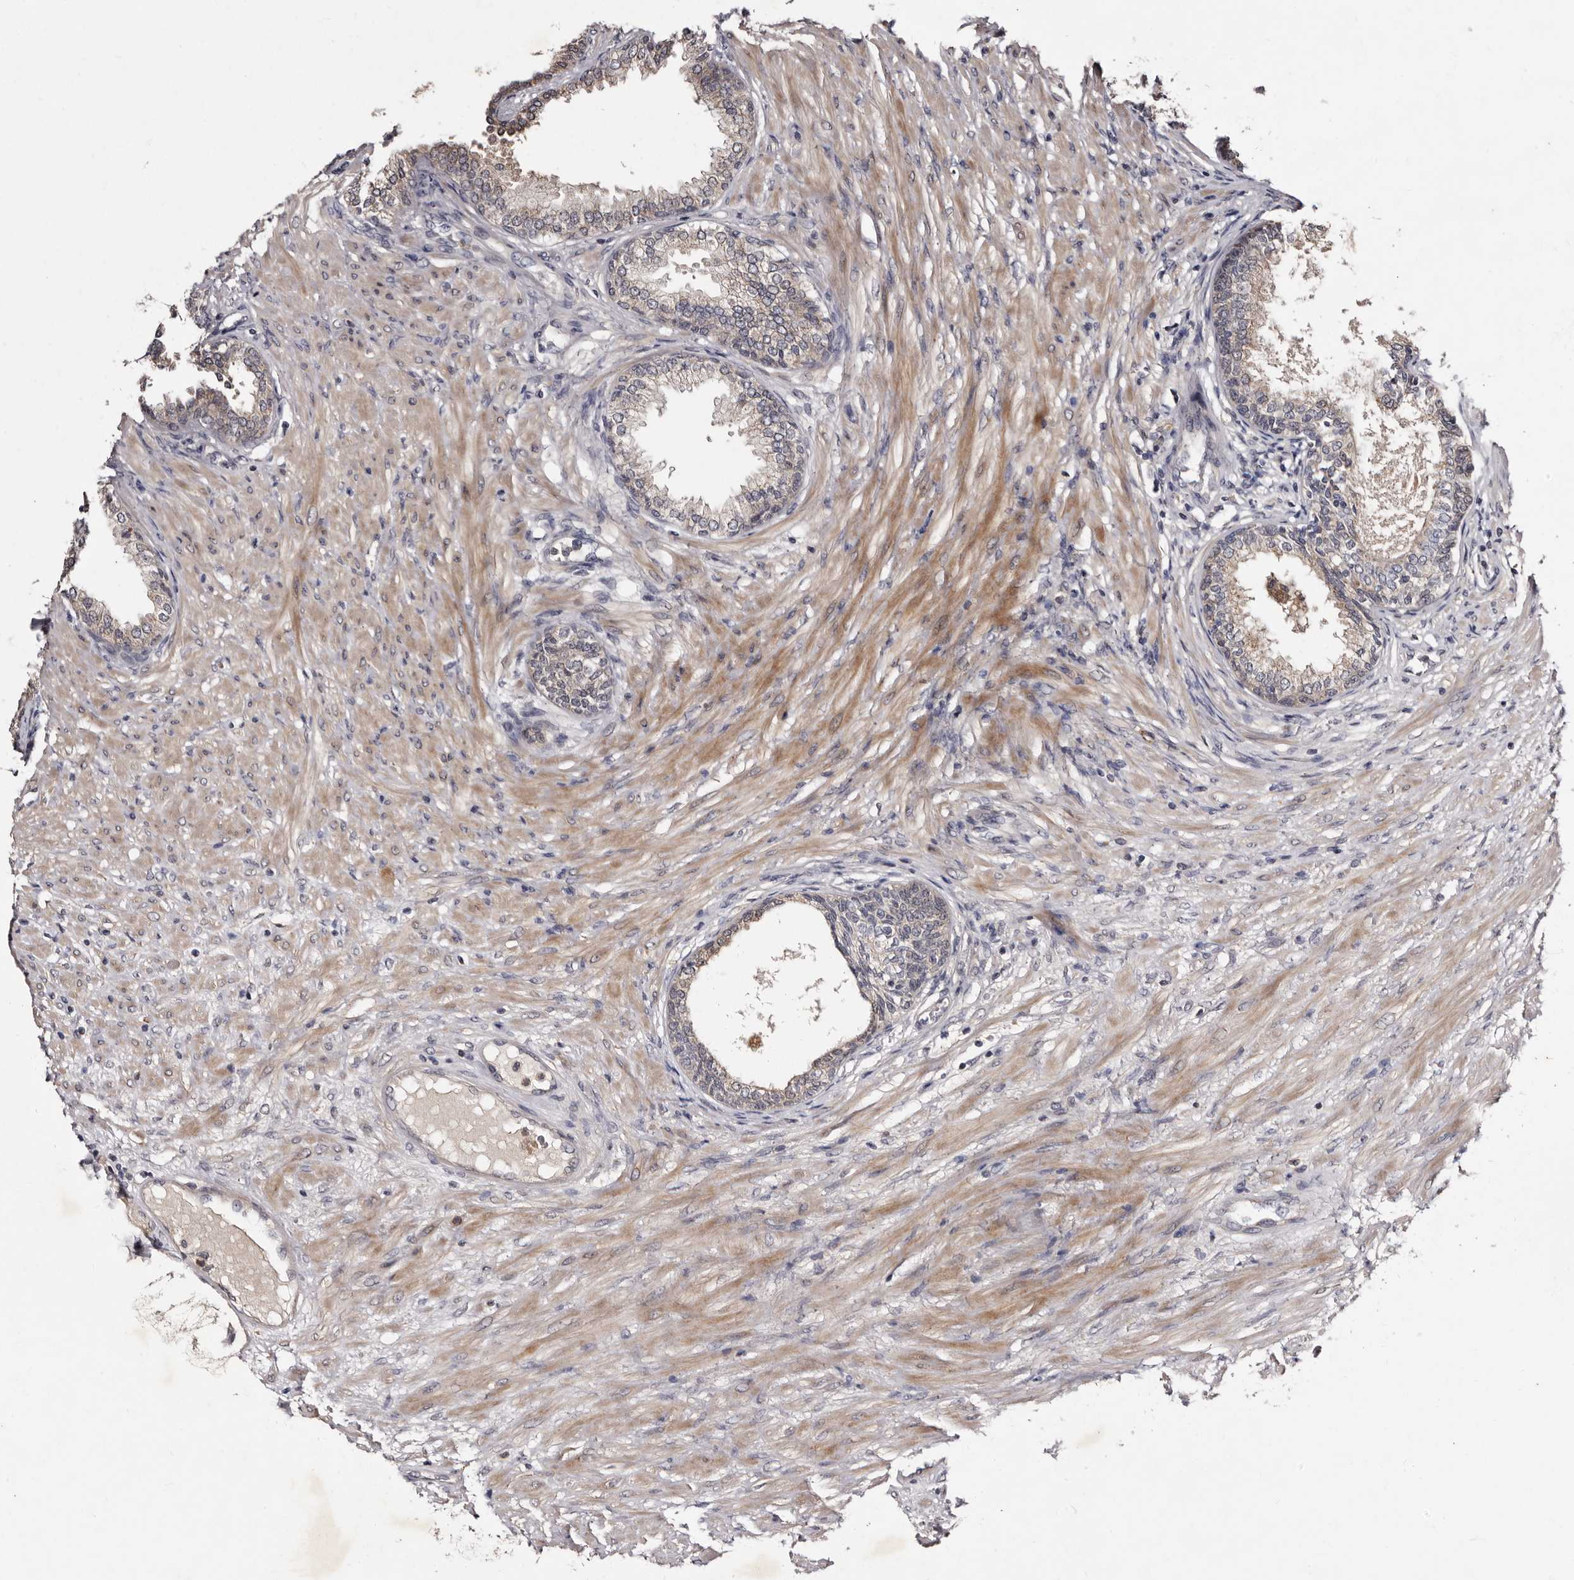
{"staining": {"intensity": "weak", "quantity": "25%-75%", "location": "cytoplasmic/membranous"}, "tissue": "prostate", "cell_type": "Glandular cells", "image_type": "normal", "snomed": [{"axis": "morphology", "description": "Normal tissue, NOS"}, {"axis": "topography", "description": "Prostate"}], "caption": "Weak cytoplasmic/membranous protein staining is present in about 25%-75% of glandular cells in prostate. The staining is performed using DAB (3,3'-diaminobenzidine) brown chromogen to label protein expression. The nuclei are counter-stained blue using hematoxylin.", "gene": "DNPH1", "patient": {"sex": "male", "age": 76}}